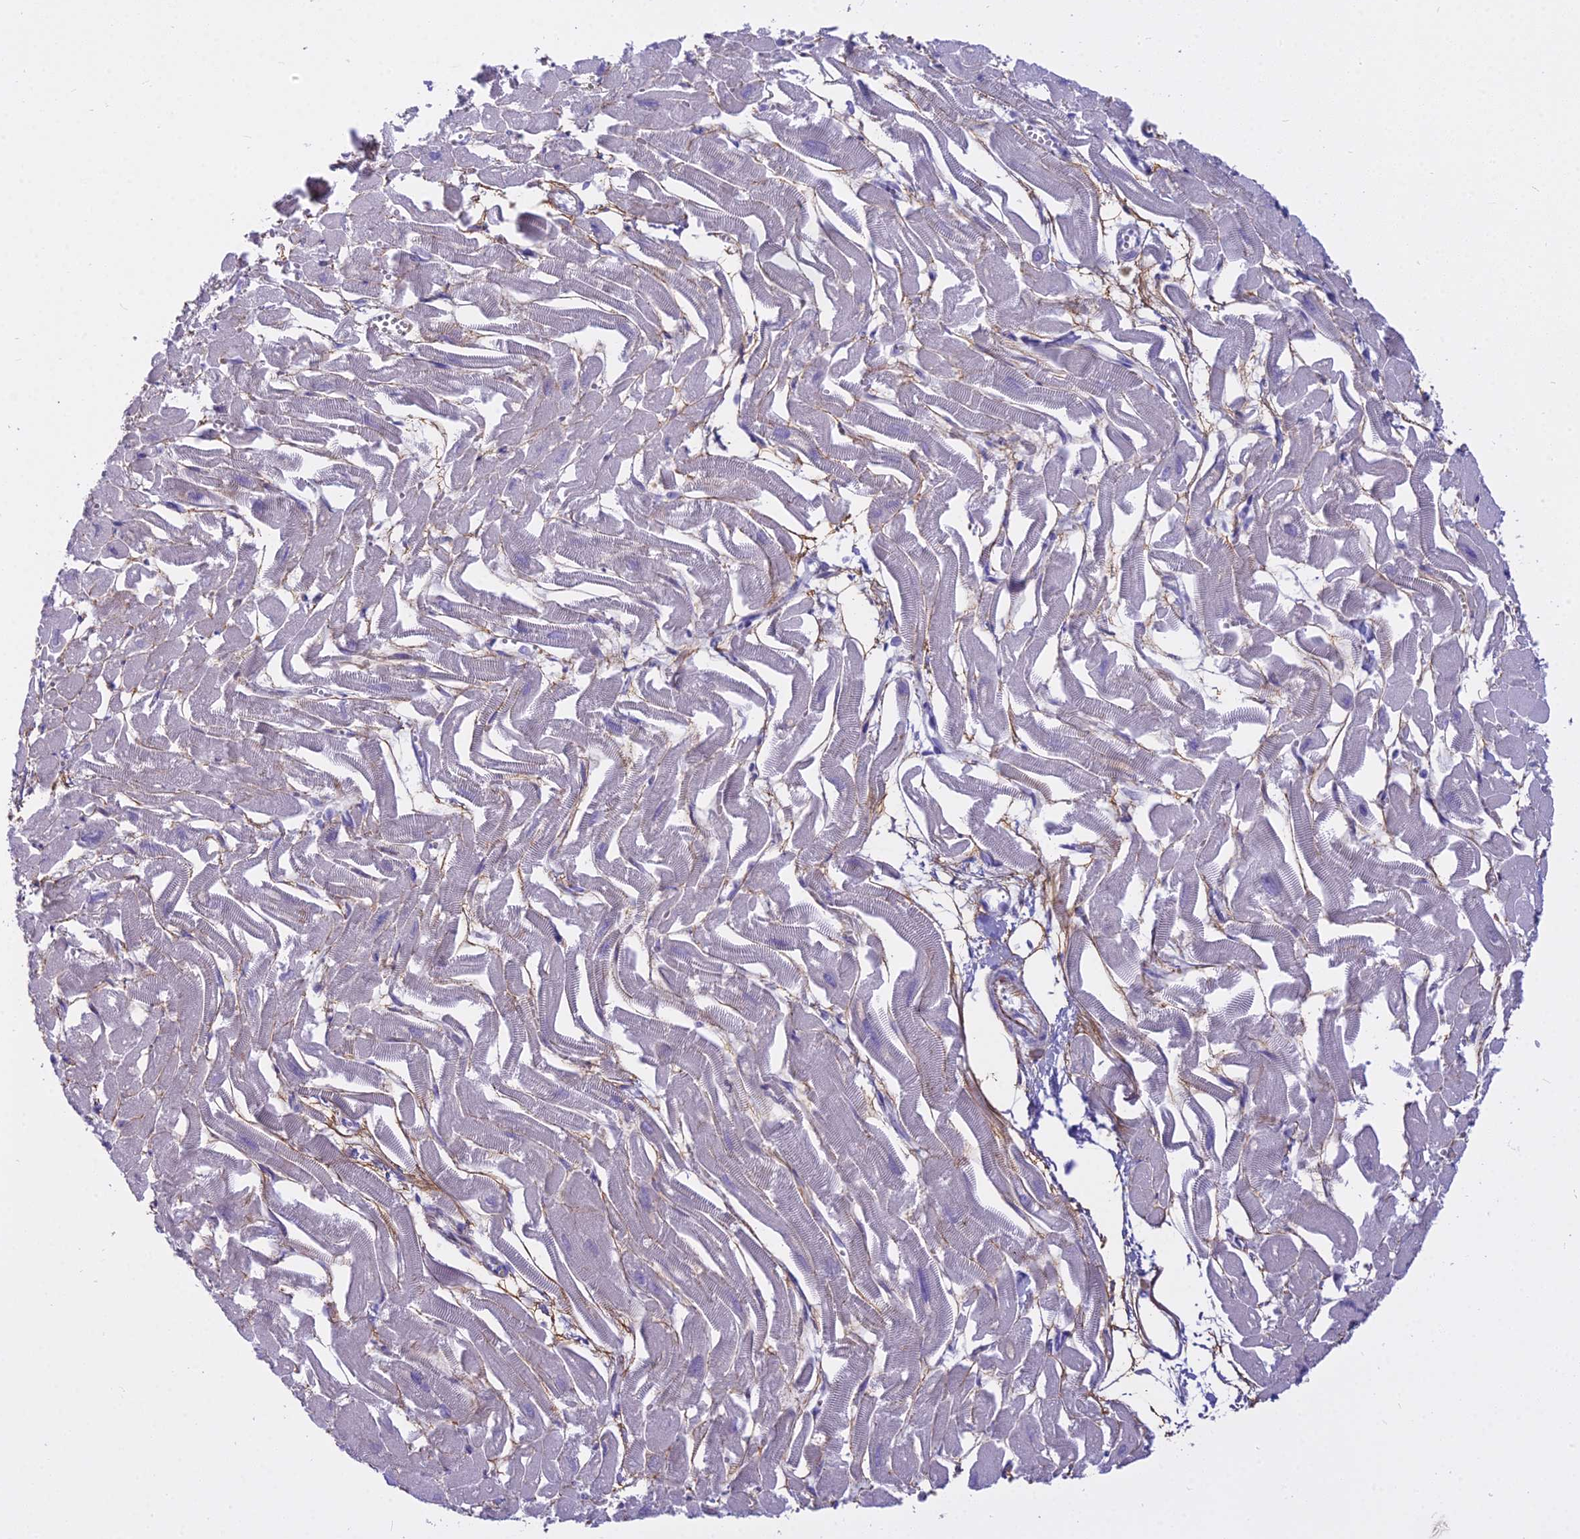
{"staining": {"intensity": "negative", "quantity": "none", "location": "none"}, "tissue": "heart muscle", "cell_type": "Cardiomyocytes", "image_type": "normal", "snomed": [{"axis": "morphology", "description": "Normal tissue, NOS"}, {"axis": "topography", "description": "Heart"}], "caption": "Immunohistochemistry (IHC) of unremarkable human heart muscle demonstrates no positivity in cardiomyocytes.", "gene": "OSTN", "patient": {"sex": "male", "age": 54}}